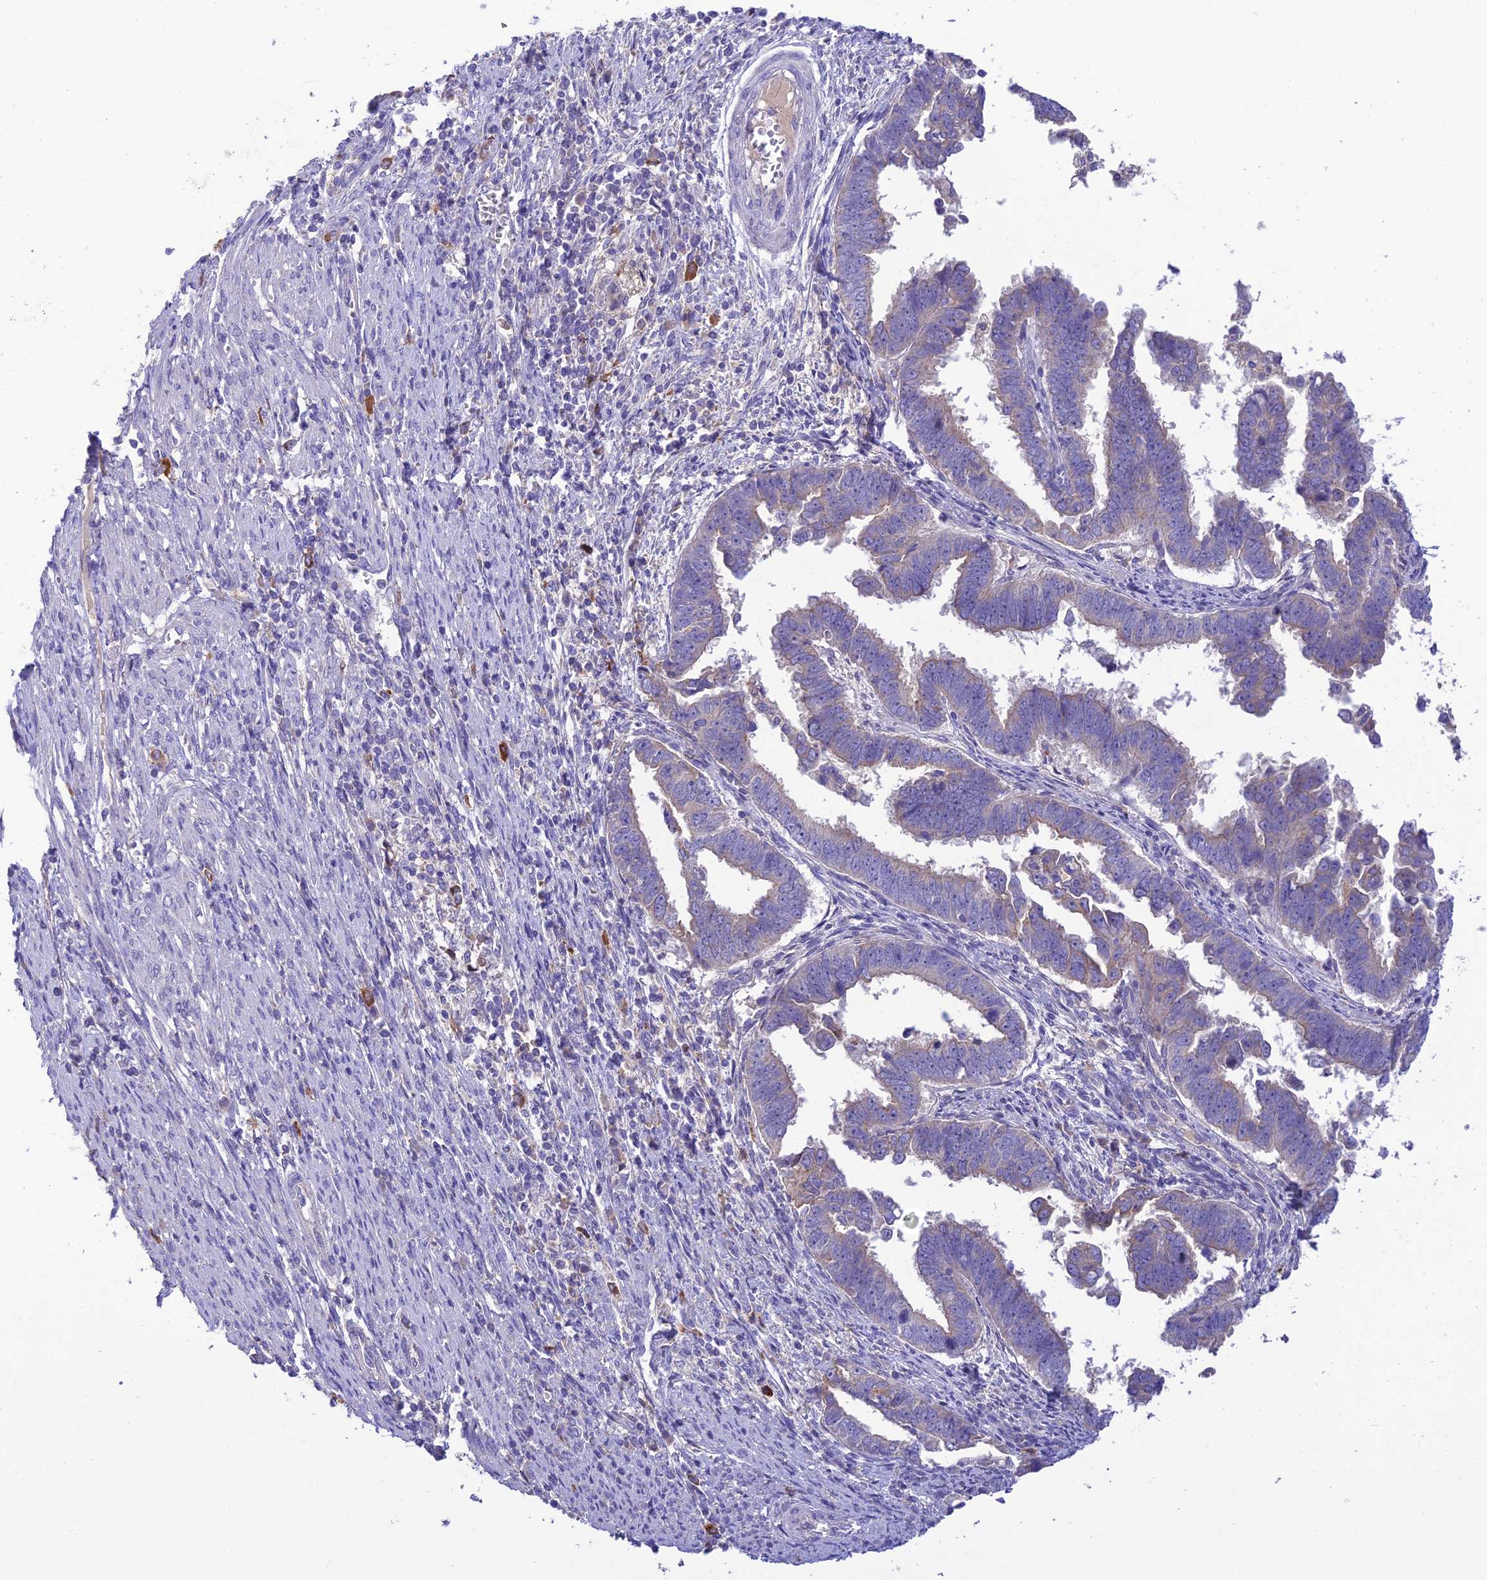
{"staining": {"intensity": "weak", "quantity": "<25%", "location": "cytoplasmic/membranous"}, "tissue": "endometrial cancer", "cell_type": "Tumor cells", "image_type": "cancer", "snomed": [{"axis": "morphology", "description": "Adenocarcinoma, NOS"}, {"axis": "topography", "description": "Endometrium"}], "caption": "This is an IHC photomicrograph of endometrial cancer (adenocarcinoma). There is no expression in tumor cells.", "gene": "SFT2D2", "patient": {"sex": "female", "age": 75}}